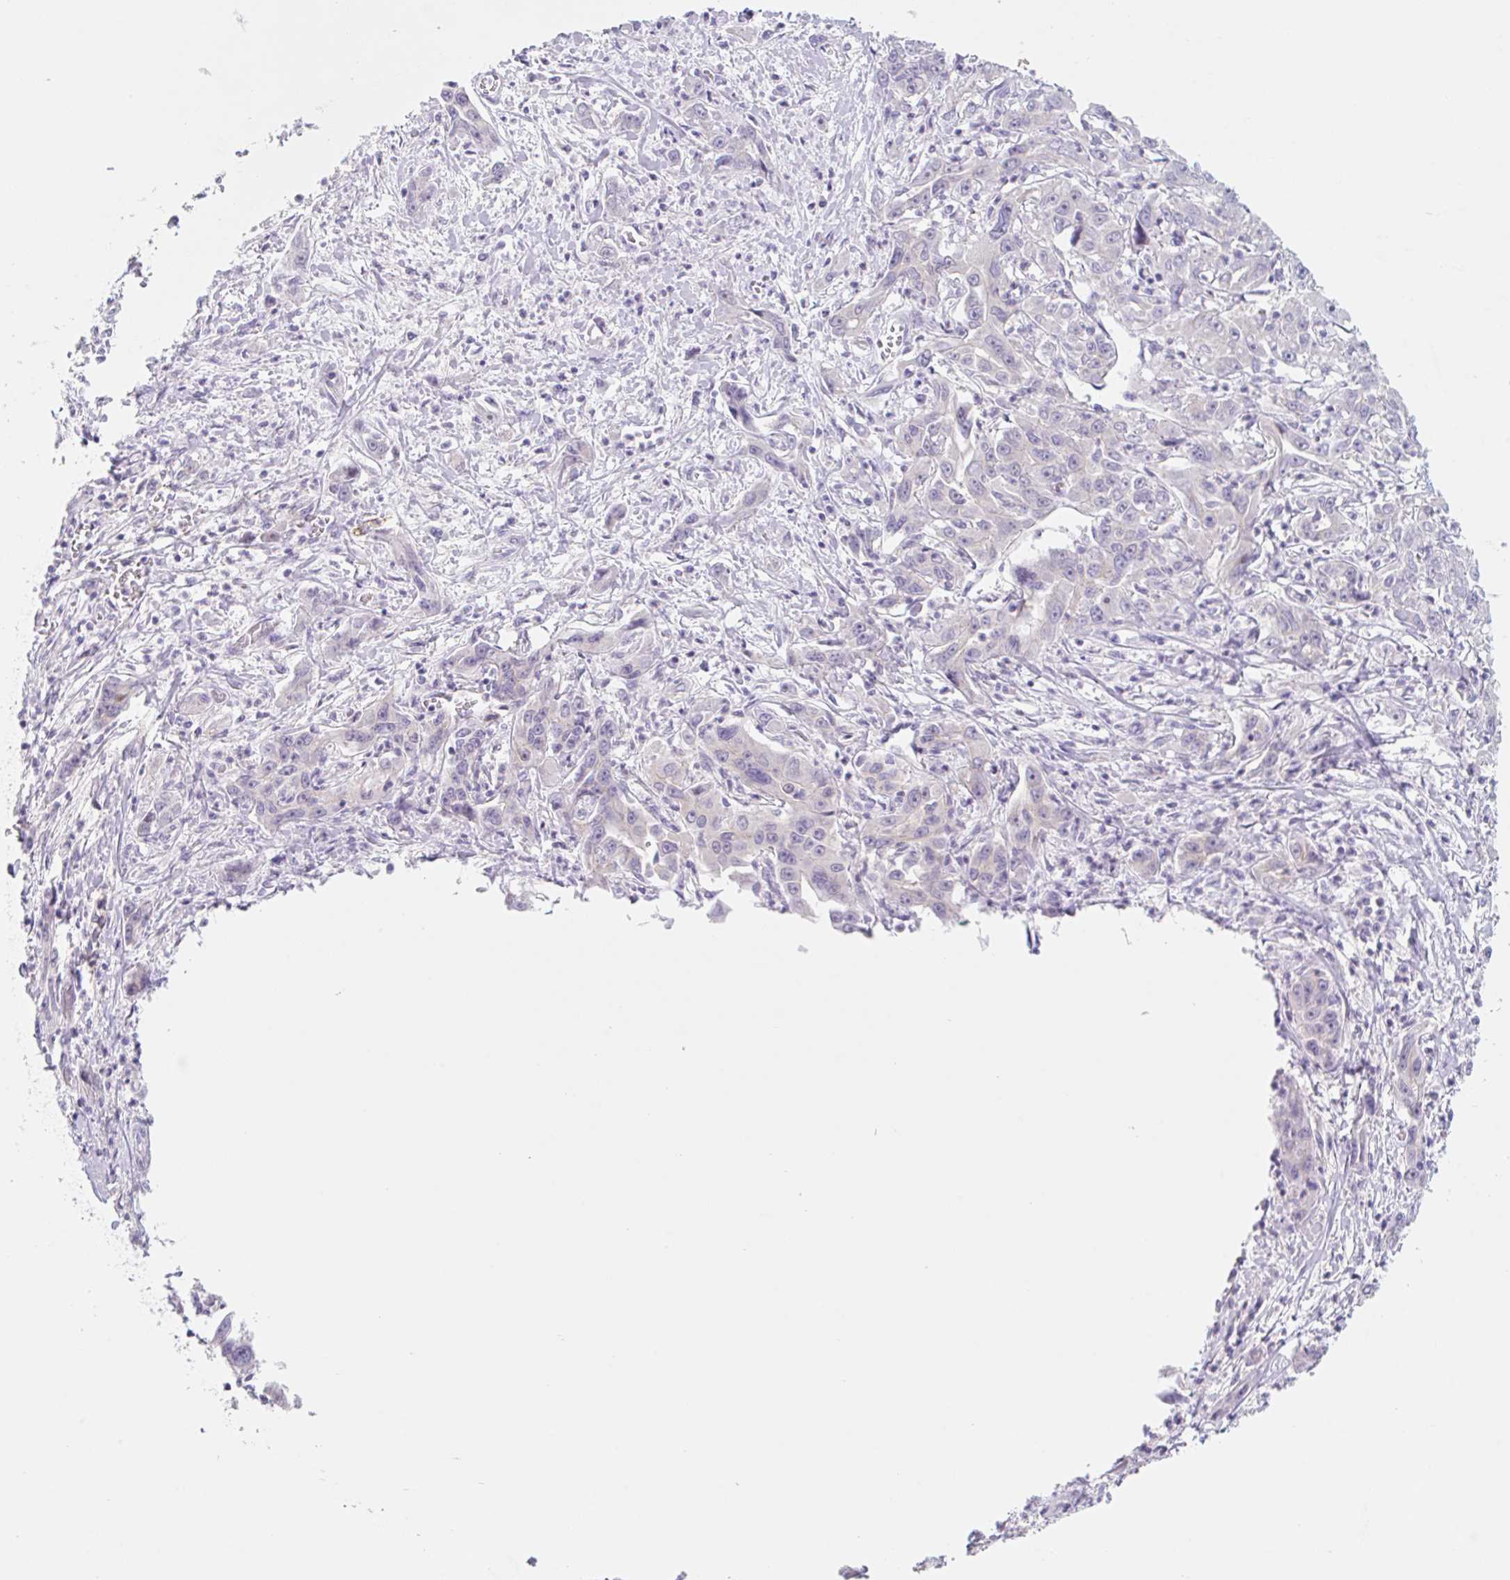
{"staining": {"intensity": "negative", "quantity": "none", "location": "none"}, "tissue": "liver cancer", "cell_type": "Tumor cells", "image_type": "cancer", "snomed": [{"axis": "morphology", "description": "Carcinoma, Hepatocellular, NOS"}, {"axis": "topography", "description": "Liver"}], "caption": "Human hepatocellular carcinoma (liver) stained for a protein using immunohistochemistry displays no positivity in tumor cells.", "gene": "LYVE1", "patient": {"sex": "male", "age": 63}}